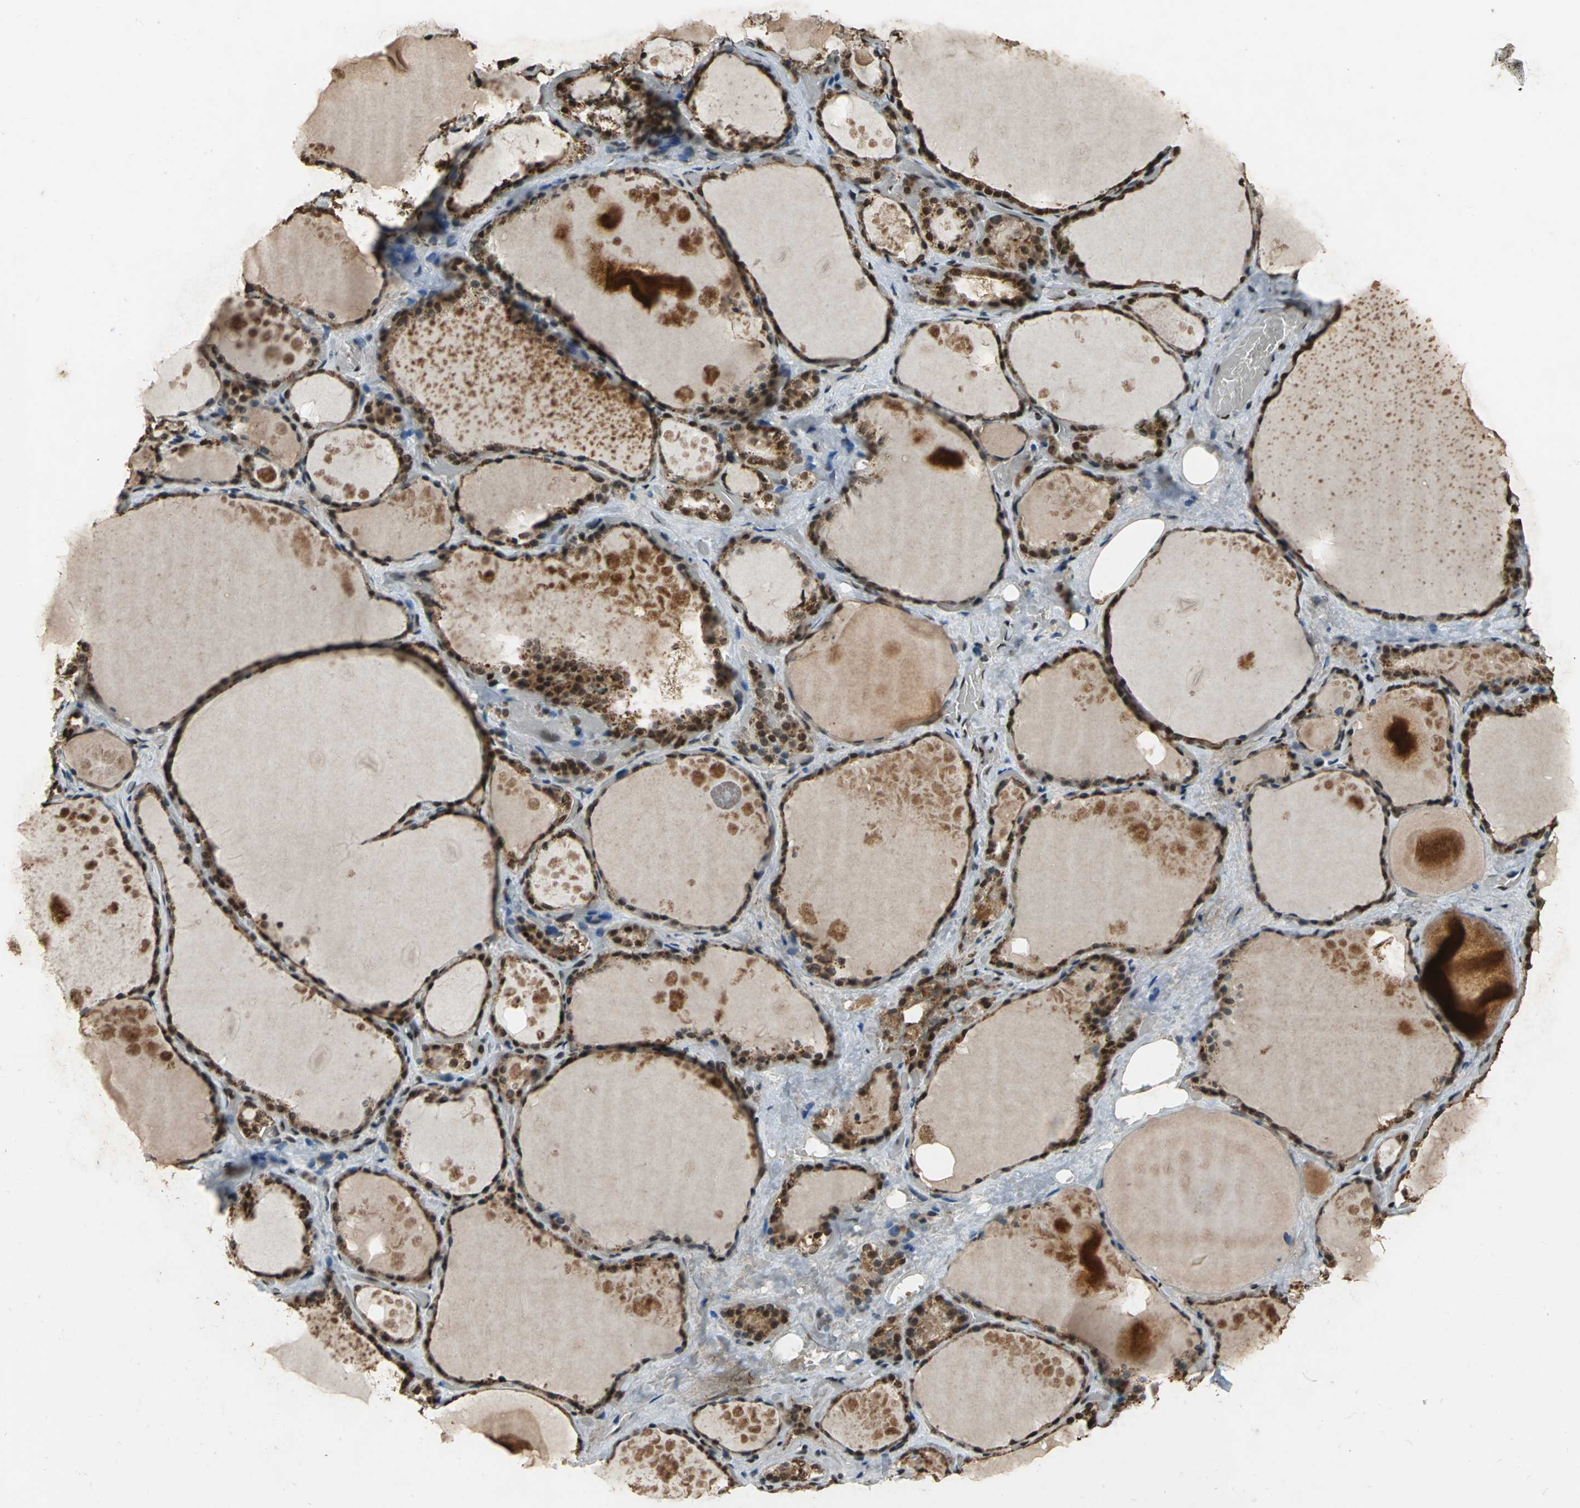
{"staining": {"intensity": "moderate", "quantity": ">75%", "location": "cytoplasmic/membranous,nuclear"}, "tissue": "thyroid gland", "cell_type": "Glandular cells", "image_type": "normal", "snomed": [{"axis": "morphology", "description": "Normal tissue, NOS"}, {"axis": "topography", "description": "Thyroid gland"}], "caption": "High-magnification brightfield microscopy of benign thyroid gland stained with DAB (brown) and counterstained with hematoxylin (blue). glandular cells exhibit moderate cytoplasmic/membranous,nuclear positivity is seen in approximately>75% of cells.", "gene": "MTA2", "patient": {"sex": "male", "age": 61}}